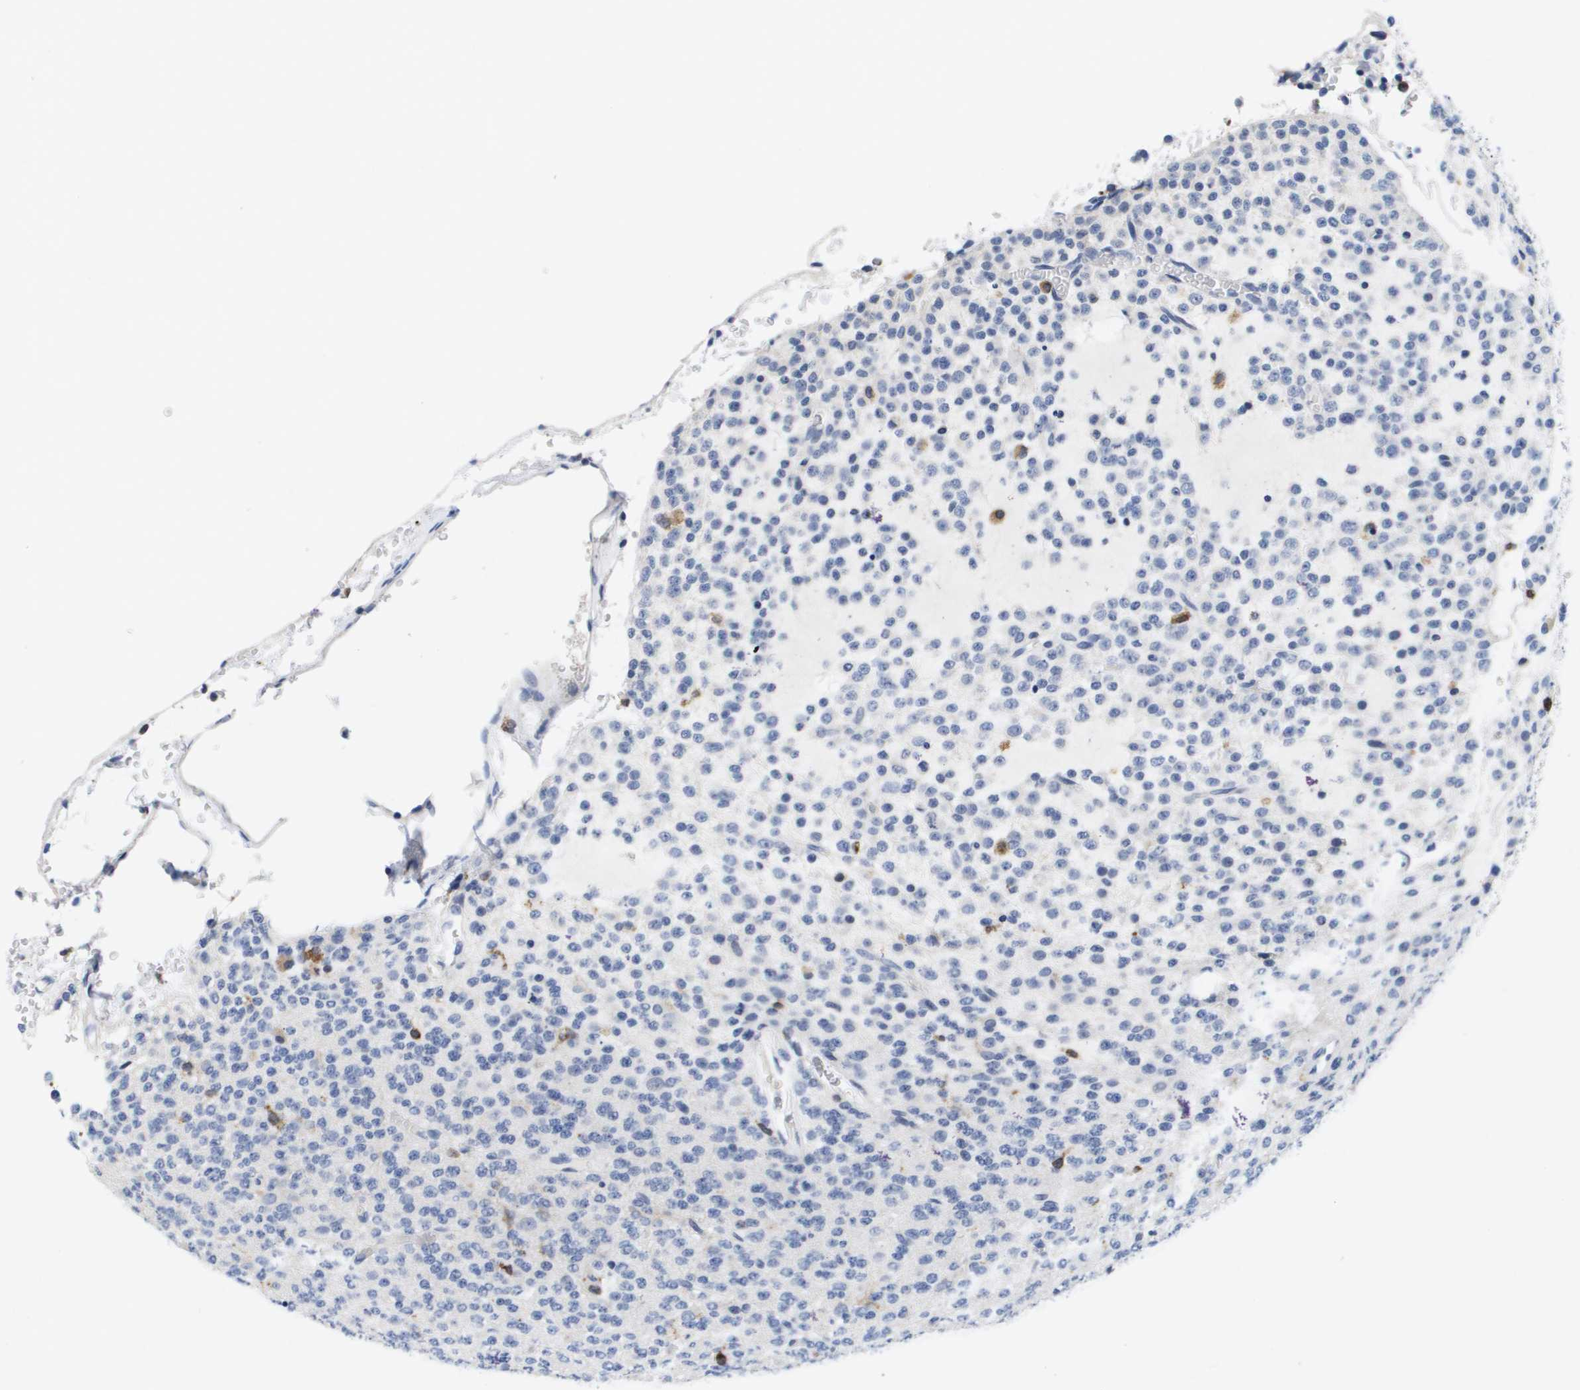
{"staining": {"intensity": "negative", "quantity": "none", "location": "none"}, "tissue": "glioma", "cell_type": "Tumor cells", "image_type": "cancer", "snomed": [{"axis": "morphology", "description": "Glioma, malignant, Low grade"}, {"axis": "topography", "description": "Brain"}], "caption": "A photomicrograph of glioma stained for a protein displays no brown staining in tumor cells.", "gene": "HMOX1", "patient": {"sex": "male", "age": 38}}